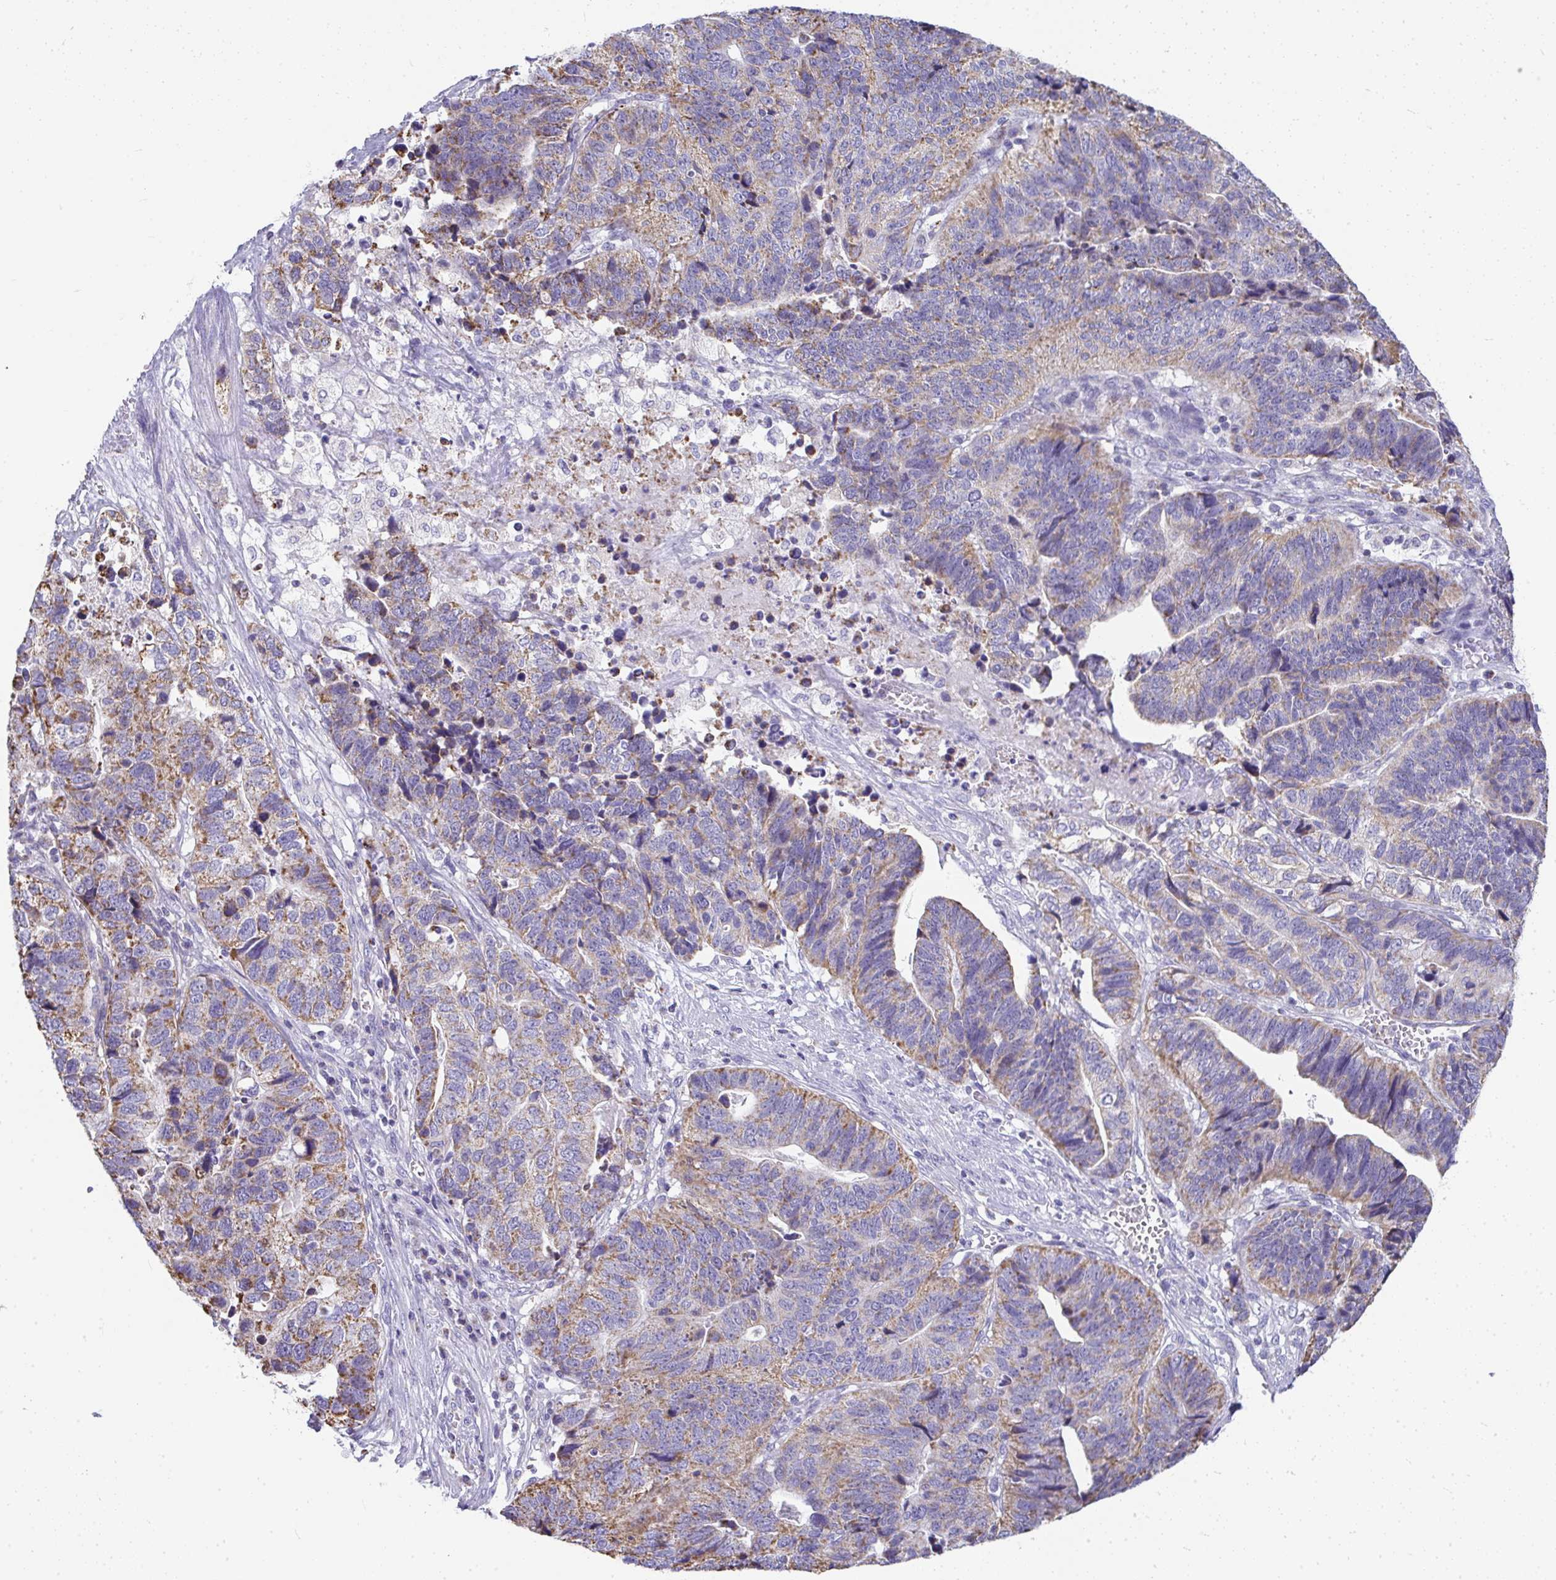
{"staining": {"intensity": "moderate", "quantity": "25%-75%", "location": "cytoplasmic/membranous"}, "tissue": "stomach cancer", "cell_type": "Tumor cells", "image_type": "cancer", "snomed": [{"axis": "morphology", "description": "Adenocarcinoma, NOS"}, {"axis": "topography", "description": "Stomach, upper"}], "caption": "Stomach cancer stained with a protein marker demonstrates moderate staining in tumor cells.", "gene": "SLC6A1", "patient": {"sex": "female", "age": 67}}